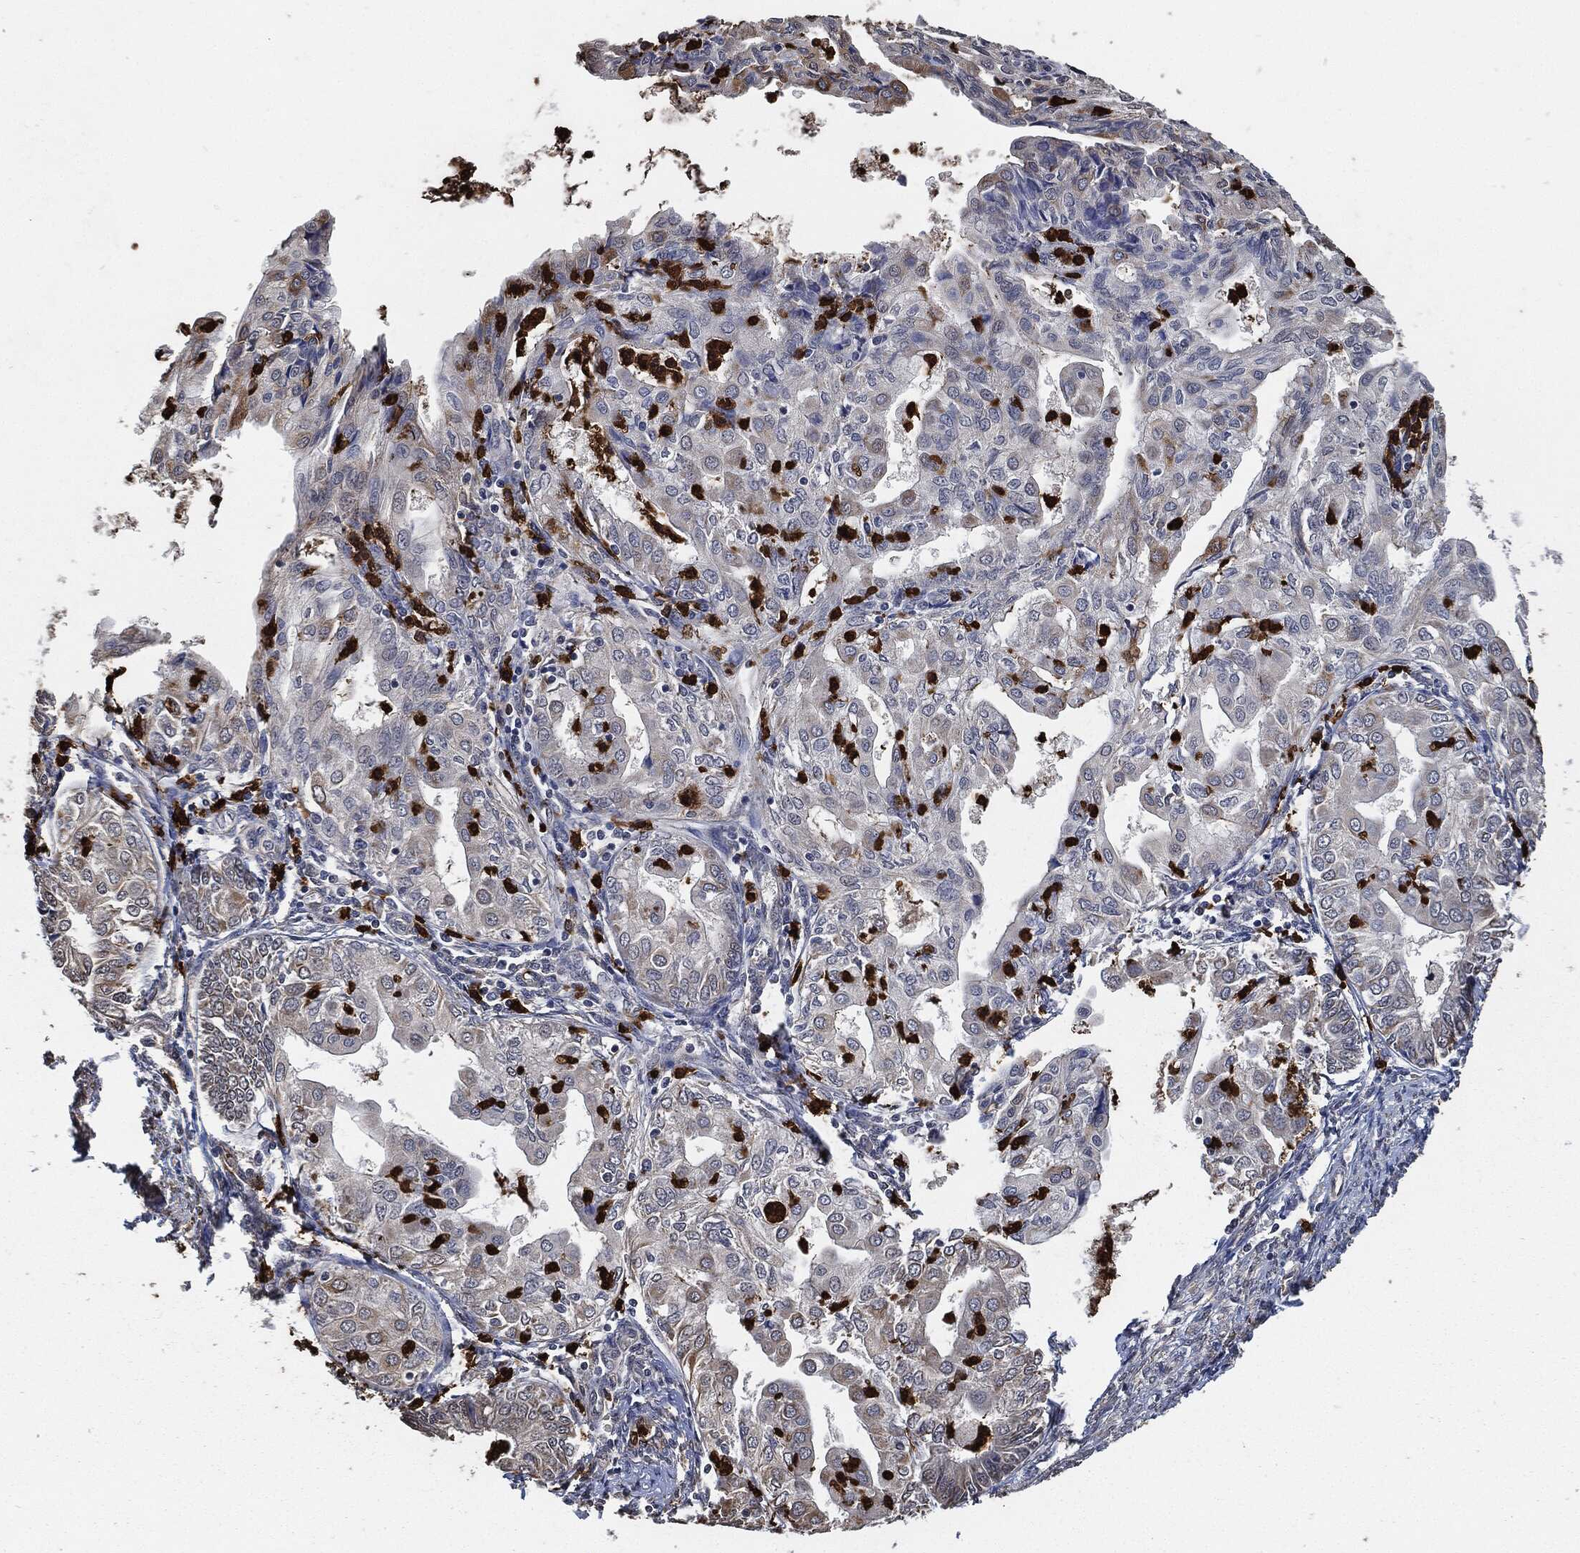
{"staining": {"intensity": "weak", "quantity": "<25%", "location": "cytoplasmic/membranous"}, "tissue": "endometrial cancer", "cell_type": "Tumor cells", "image_type": "cancer", "snomed": [{"axis": "morphology", "description": "Adenocarcinoma, NOS"}, {"axis": "topography", "description": "Endometrium"}], "caption": "Histopathology image shows no protein staining in tumor cells of endometrial cancer tissue.", "gene": "S100A9", "patient": {"sex": "female", "age": 68}}